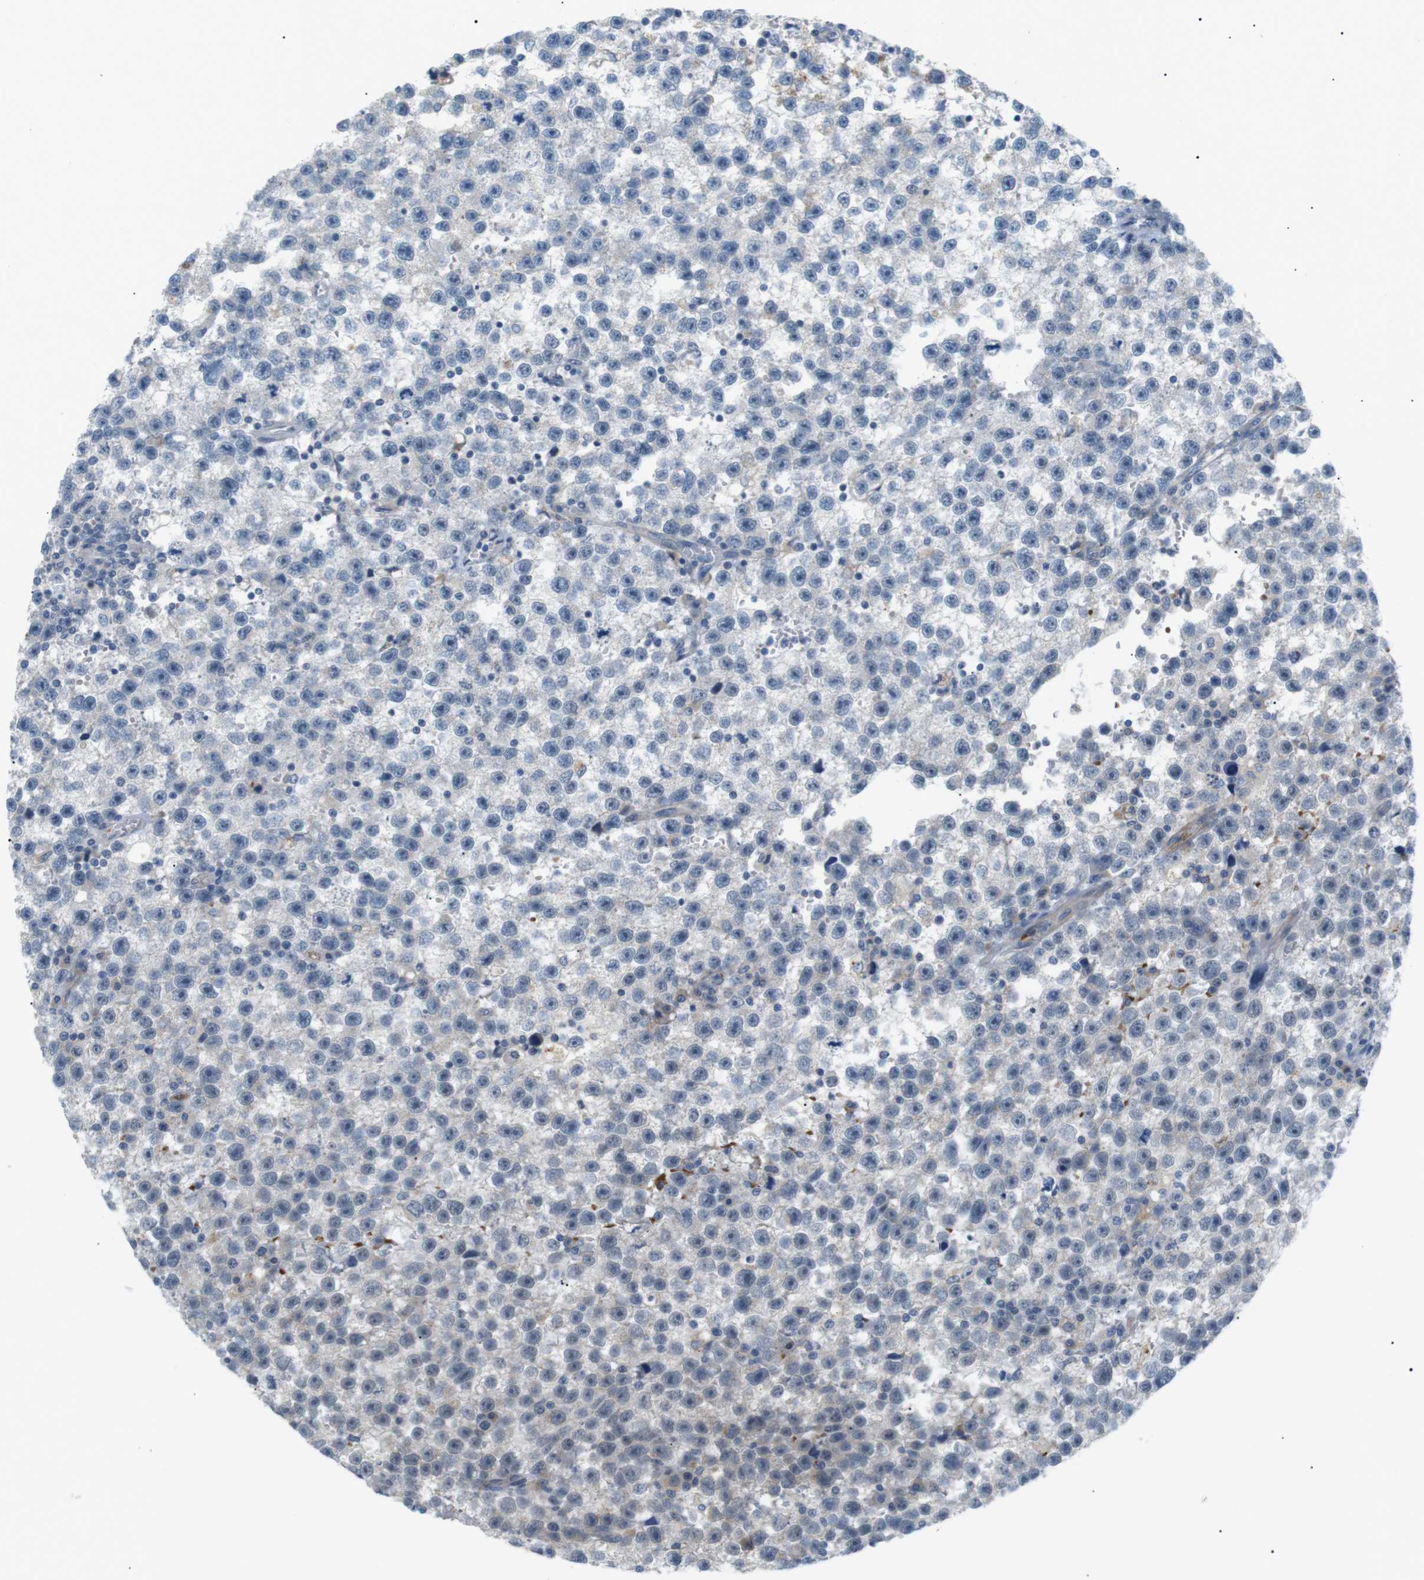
{"staining": {"intensity": "negative", "quantity": "none", "location": "none"}, "tissue": "testis cancer", "cell_type": "Tumor cells", "image_type": "cancer", "snomed": [{"axis": "morphology", "description": "Seminoma, NOS"}, {"axis": "topography", "description": "Testis"}], "caption": "Photomicrograph shows no protein positivity in tumor cells of seminoma (testis) tissue. (DAB immunohistochemistry (IHC) visualized using brightfield microscopy, high magnification).", "gene": "B4GALNT2", "patient": {"sex": "male", "age": 33}}